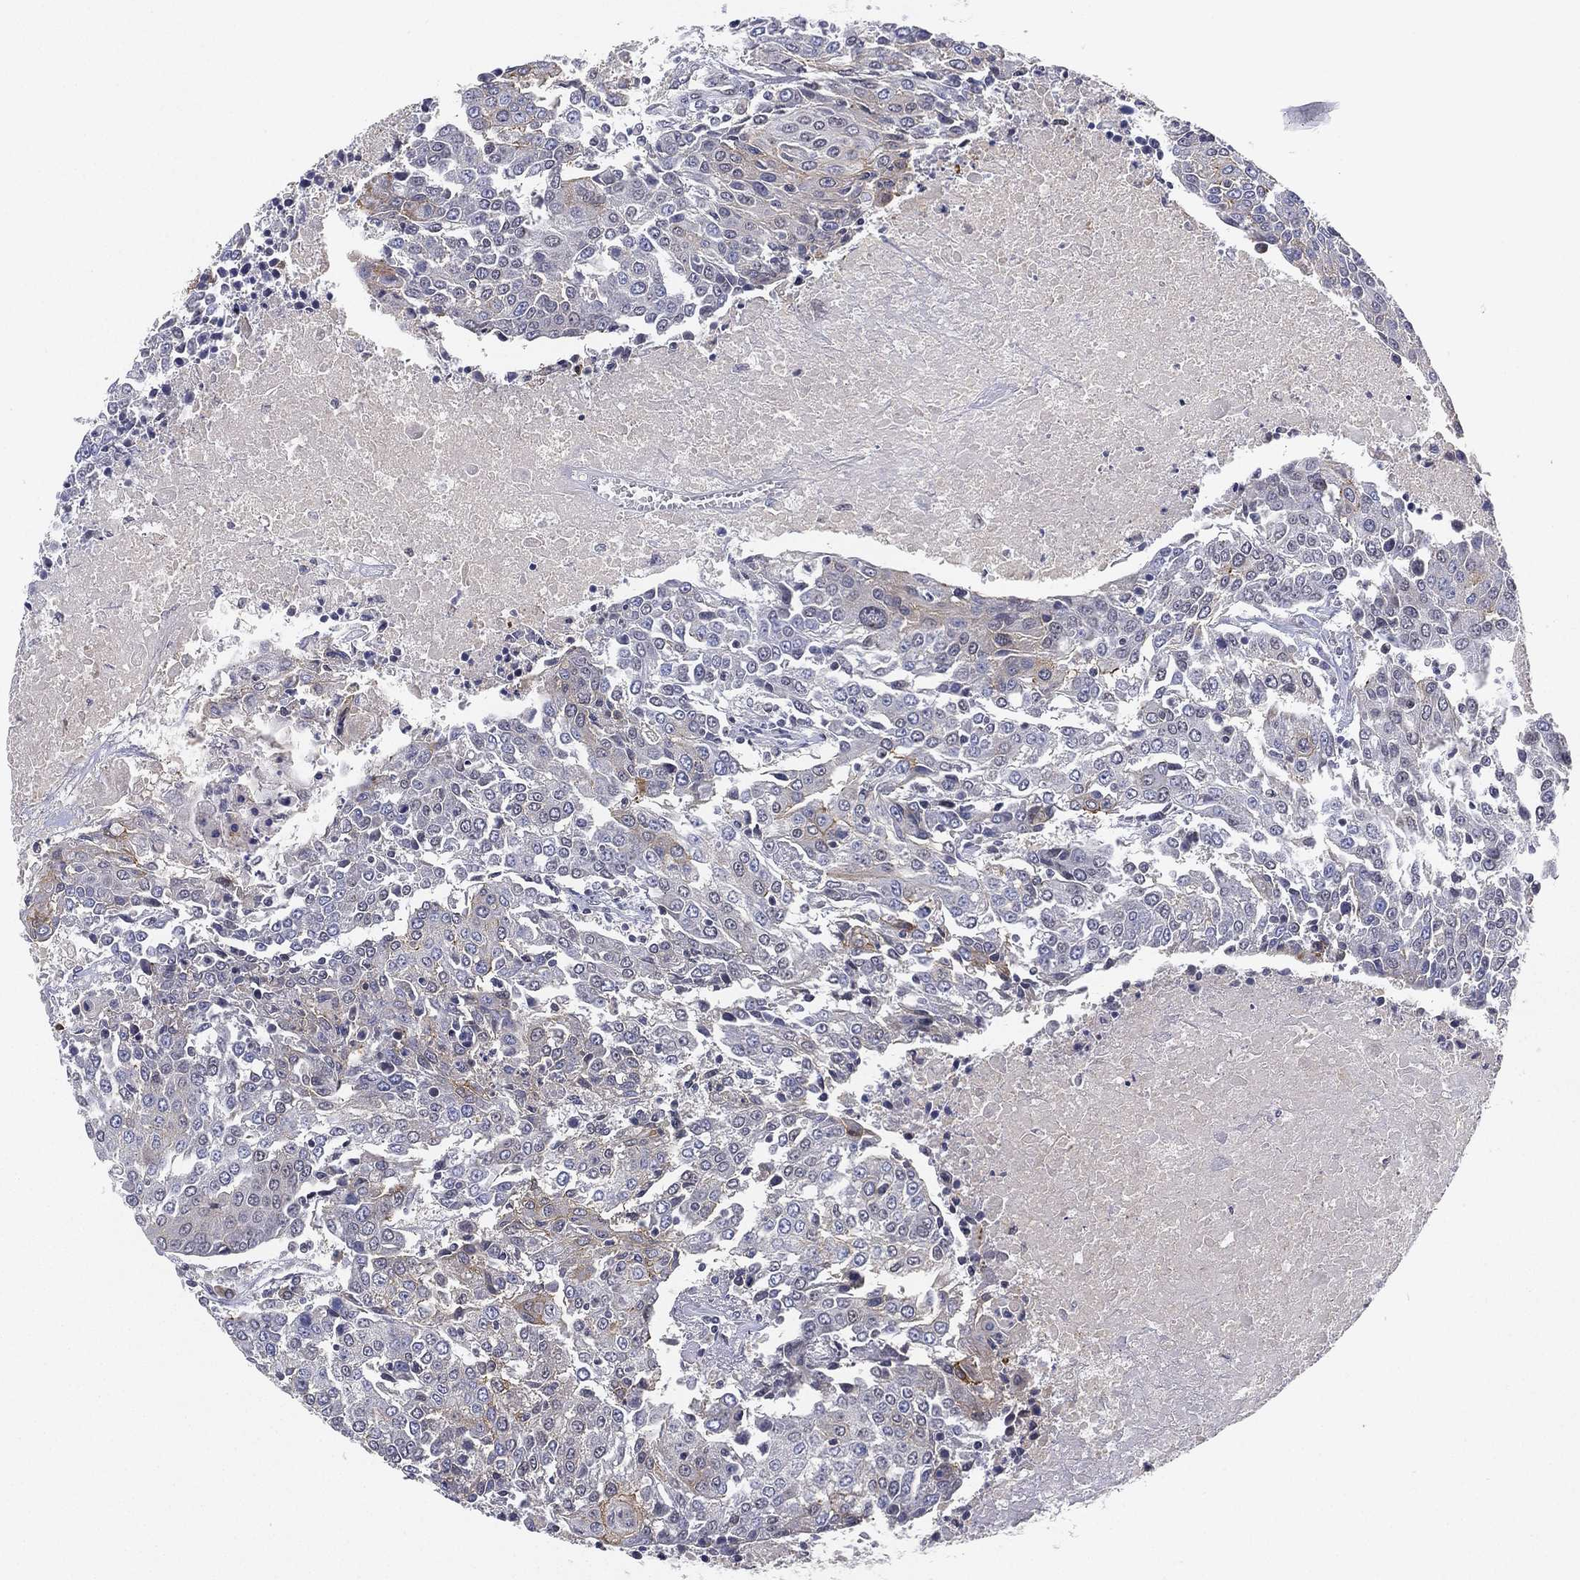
{"staining": {"intensity": "negative", "quantity": "none", "location": "none"}, "tissue": "urothelial cancer", "cell_type": "Tumor cells", "image_type": "cancer", "snomed": [{"axis": "morphology", "description": "Urothelial carcinoma, High grade"}, {"axis": "topography", "description": "Urinary bladder"}], "caption": "Human urothelial carcinoma (high-grade) stained for a protein using IHC shows no staining in tumor cells.", "gene": "MS4A8", "patient": {"sex": "female", "age": 85}}